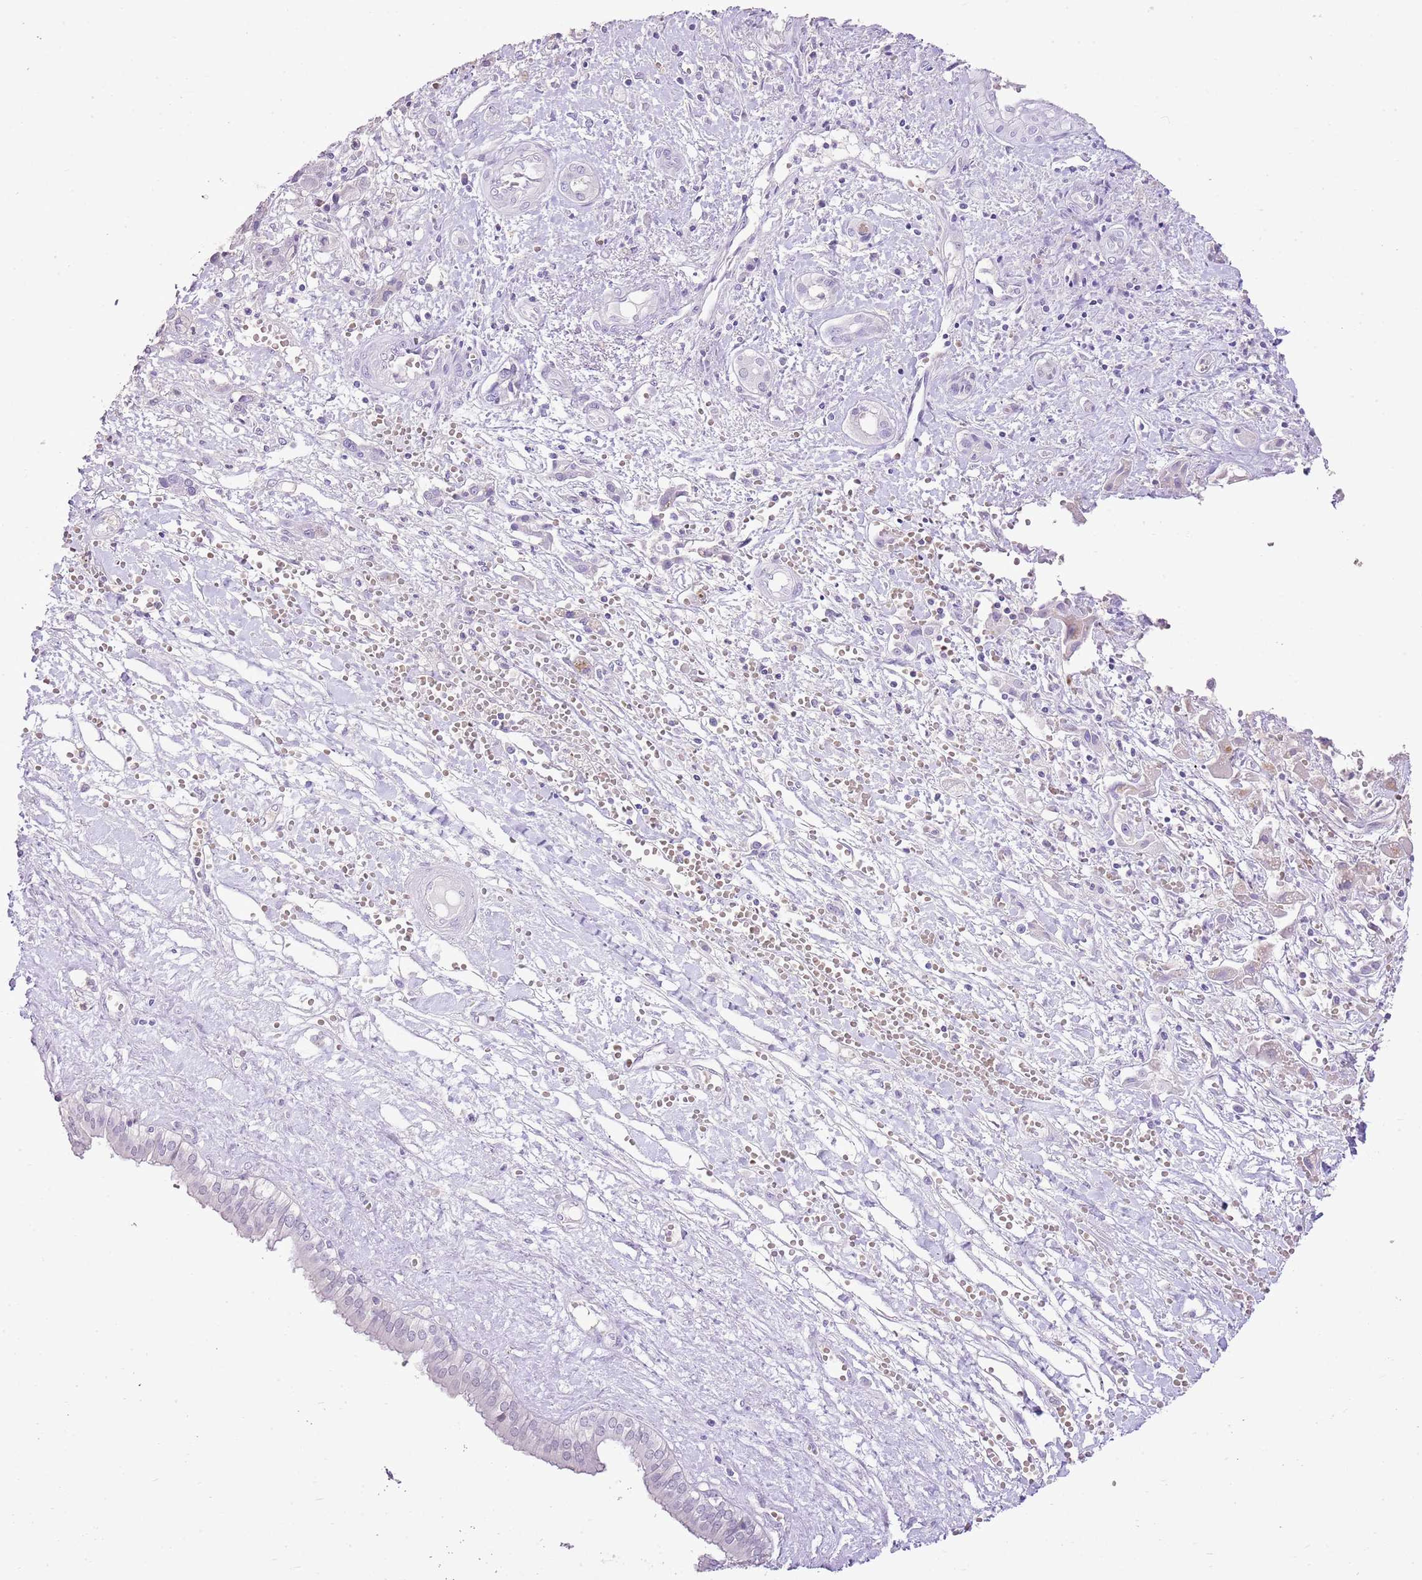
{"staining": {"intensity": "negative", "quantity": "none", "location": "none"}, "tissue": "liver cancer", "cell_type": "Tumor cells", "image_type": "cancer", "snomed": [{"axis": "morphology", "description": "Cholangiocarcinoma"}, {"axis": "topography", "description": "Liver"}], "caption": "Human liver cancer (cholangiocarcinoma) stained for a protein using immunohistochemistry shows no staining in tumor cells.", "gene": "XPO7", "patient": {"sex": "male", "age": 67}}